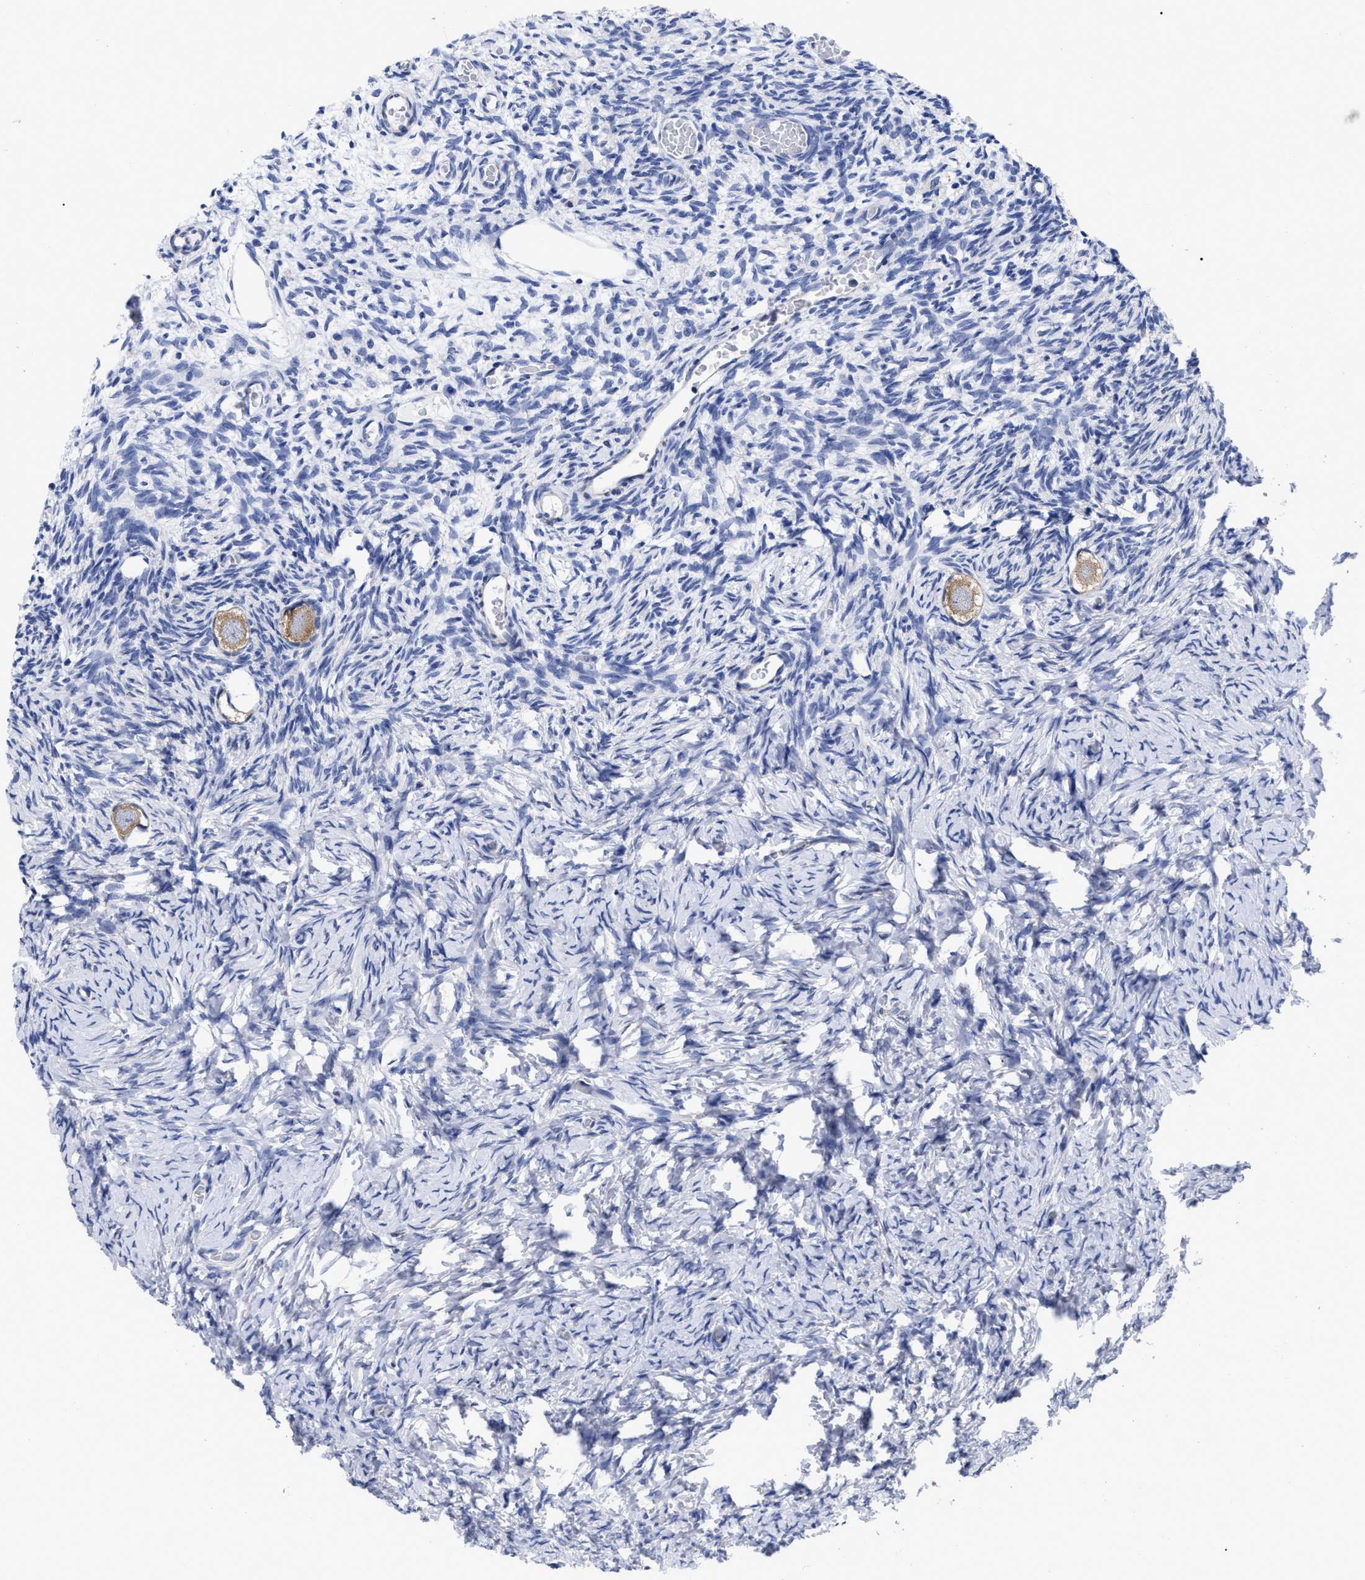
{"staining": {"intensity": "moderate", "quantity": ">75%", "location": "cytoplasmic/membranous"}, "tissue": "ovary", "cell_type": "Follicle cells", "image_type": "normal", "snomed": [{"axis": "morphology", "description": "Normal tissue, NOS"}, {"axis": "topography", "description": "Ovary"}], "caption": "Immunohistochemistry (IHC) (DAB) staining of unremarkable ovary reveals moderate cytoplasmic/membranous protein positivity in approximately >75% of follicle cells. Immunohistochemistry stains the protein of interest in brown and the nuclei are stained blue.", "gene": "IRAG2", "patient": {"sex": "female", "age": 27}}